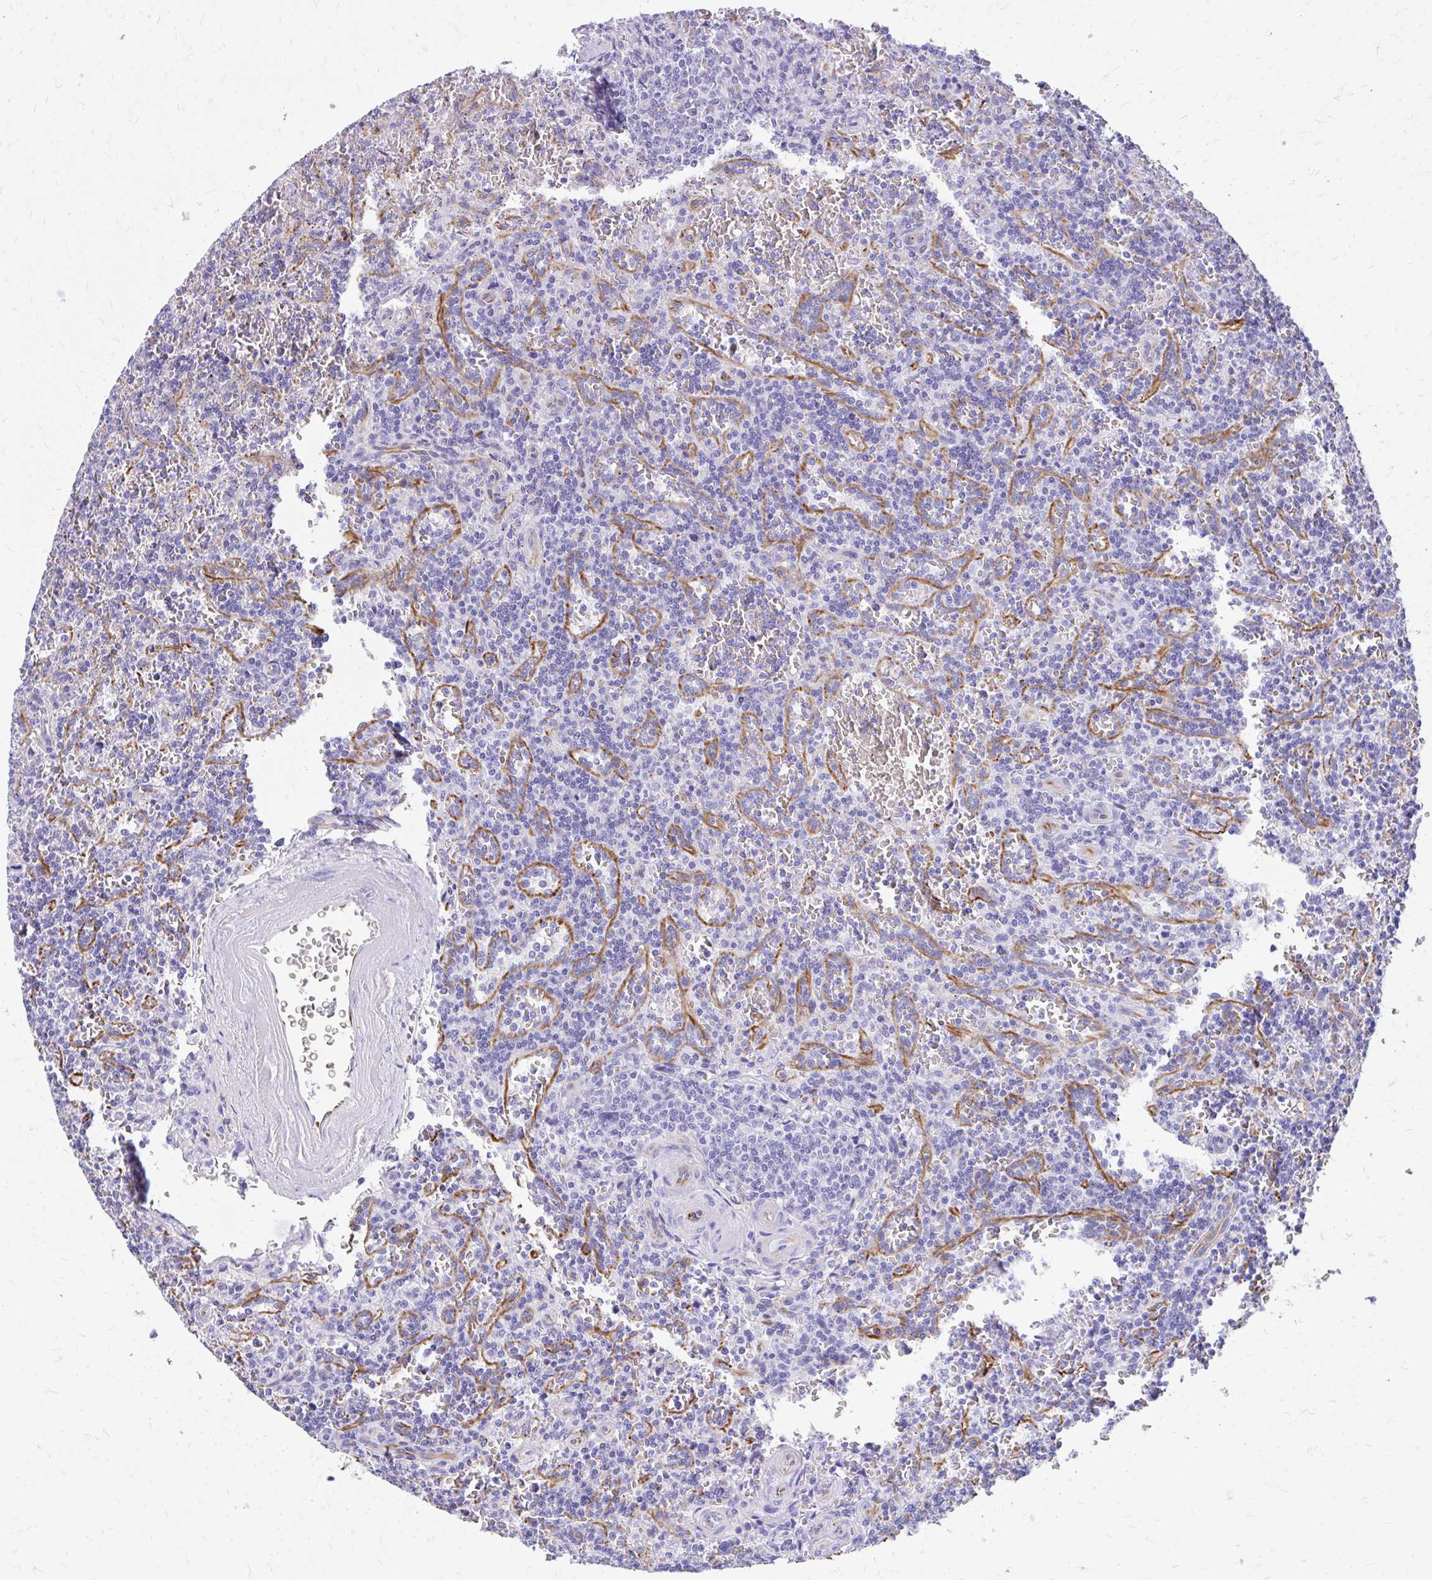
{"staining": {"intensity": "negative", "quantity": "none", "location": "none"}, "tissue": "lymphoma", "cell_type": "Tumor cells", "image_type": "cancer", "snomed": [{"axis": "morphology", "description": "Malignant lymphoma, non-Hodgkin's type, Low grade"}, {"axis": "topography", "description": "Spleen"}], "caption": "Image shows no significant protein positivity in tumor cells of low-grade malignant lymphoma, non-Hodgkin's type. Brightfield microscopy of IHC stained with DAB (brown) and hematoxylin (blue), captured at high magnification.", "gene": "ZNF699", "patient": {"sex": "male", "age": 73}}